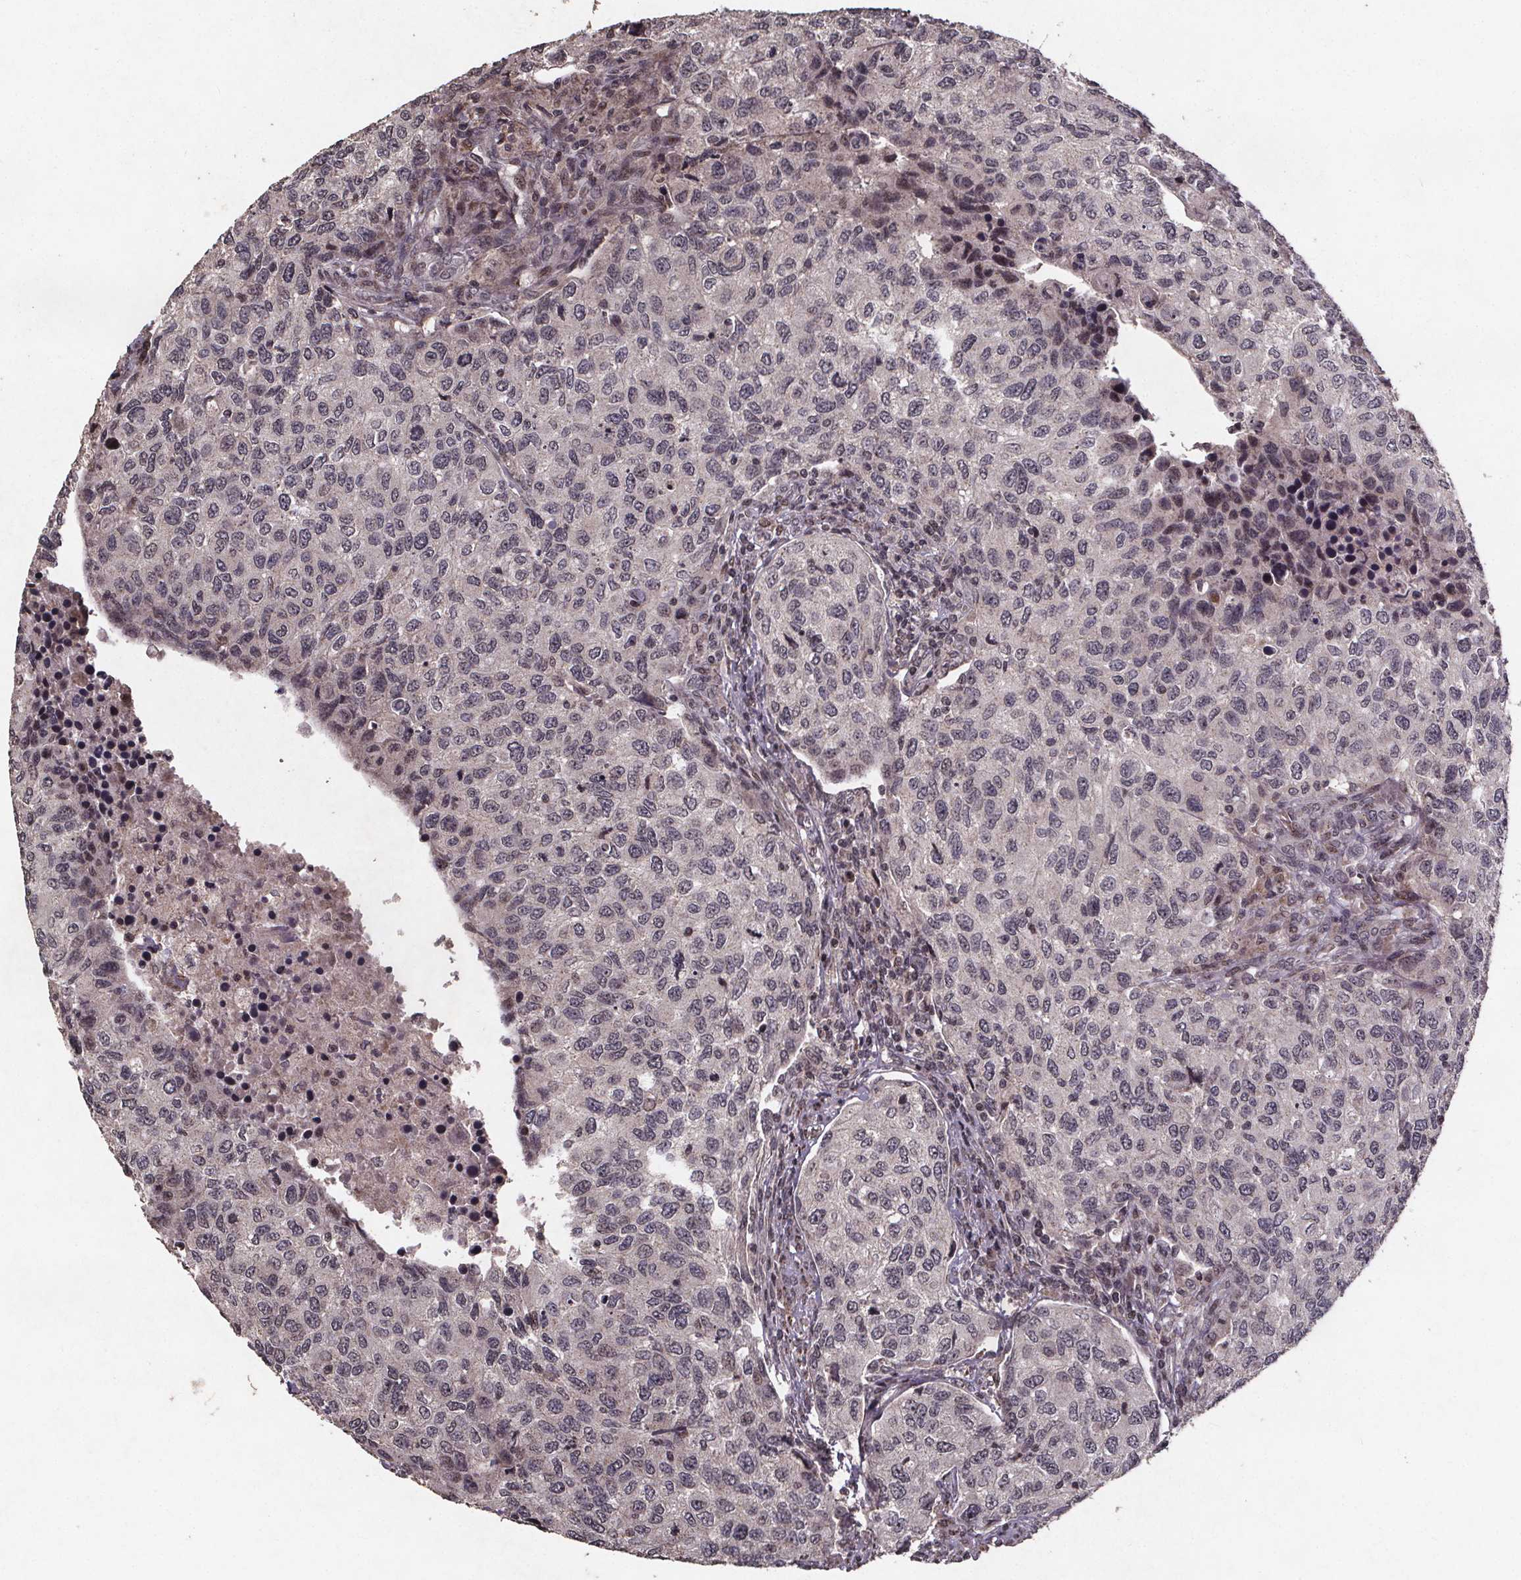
{"staining": {"intensity": "negative", "quantity": "none", "location": "none"}, "tissue": "urothelial cancer", "cell_type": "Tumor cells", "image_type": "cancer", "snomed": [{"axis": "morphology", "description": "Urothelial carcinoma, High grade"}, {"axis": "topography", "description": "Urinary bladder"}], "caption": "A high-resolution image shows immunohistochemistry staining of urothelial cancer, which demonstrates no significant positivity in tumor cells.", "gene": "GPX3", "patient": {"sex": "female", "age": 78}}